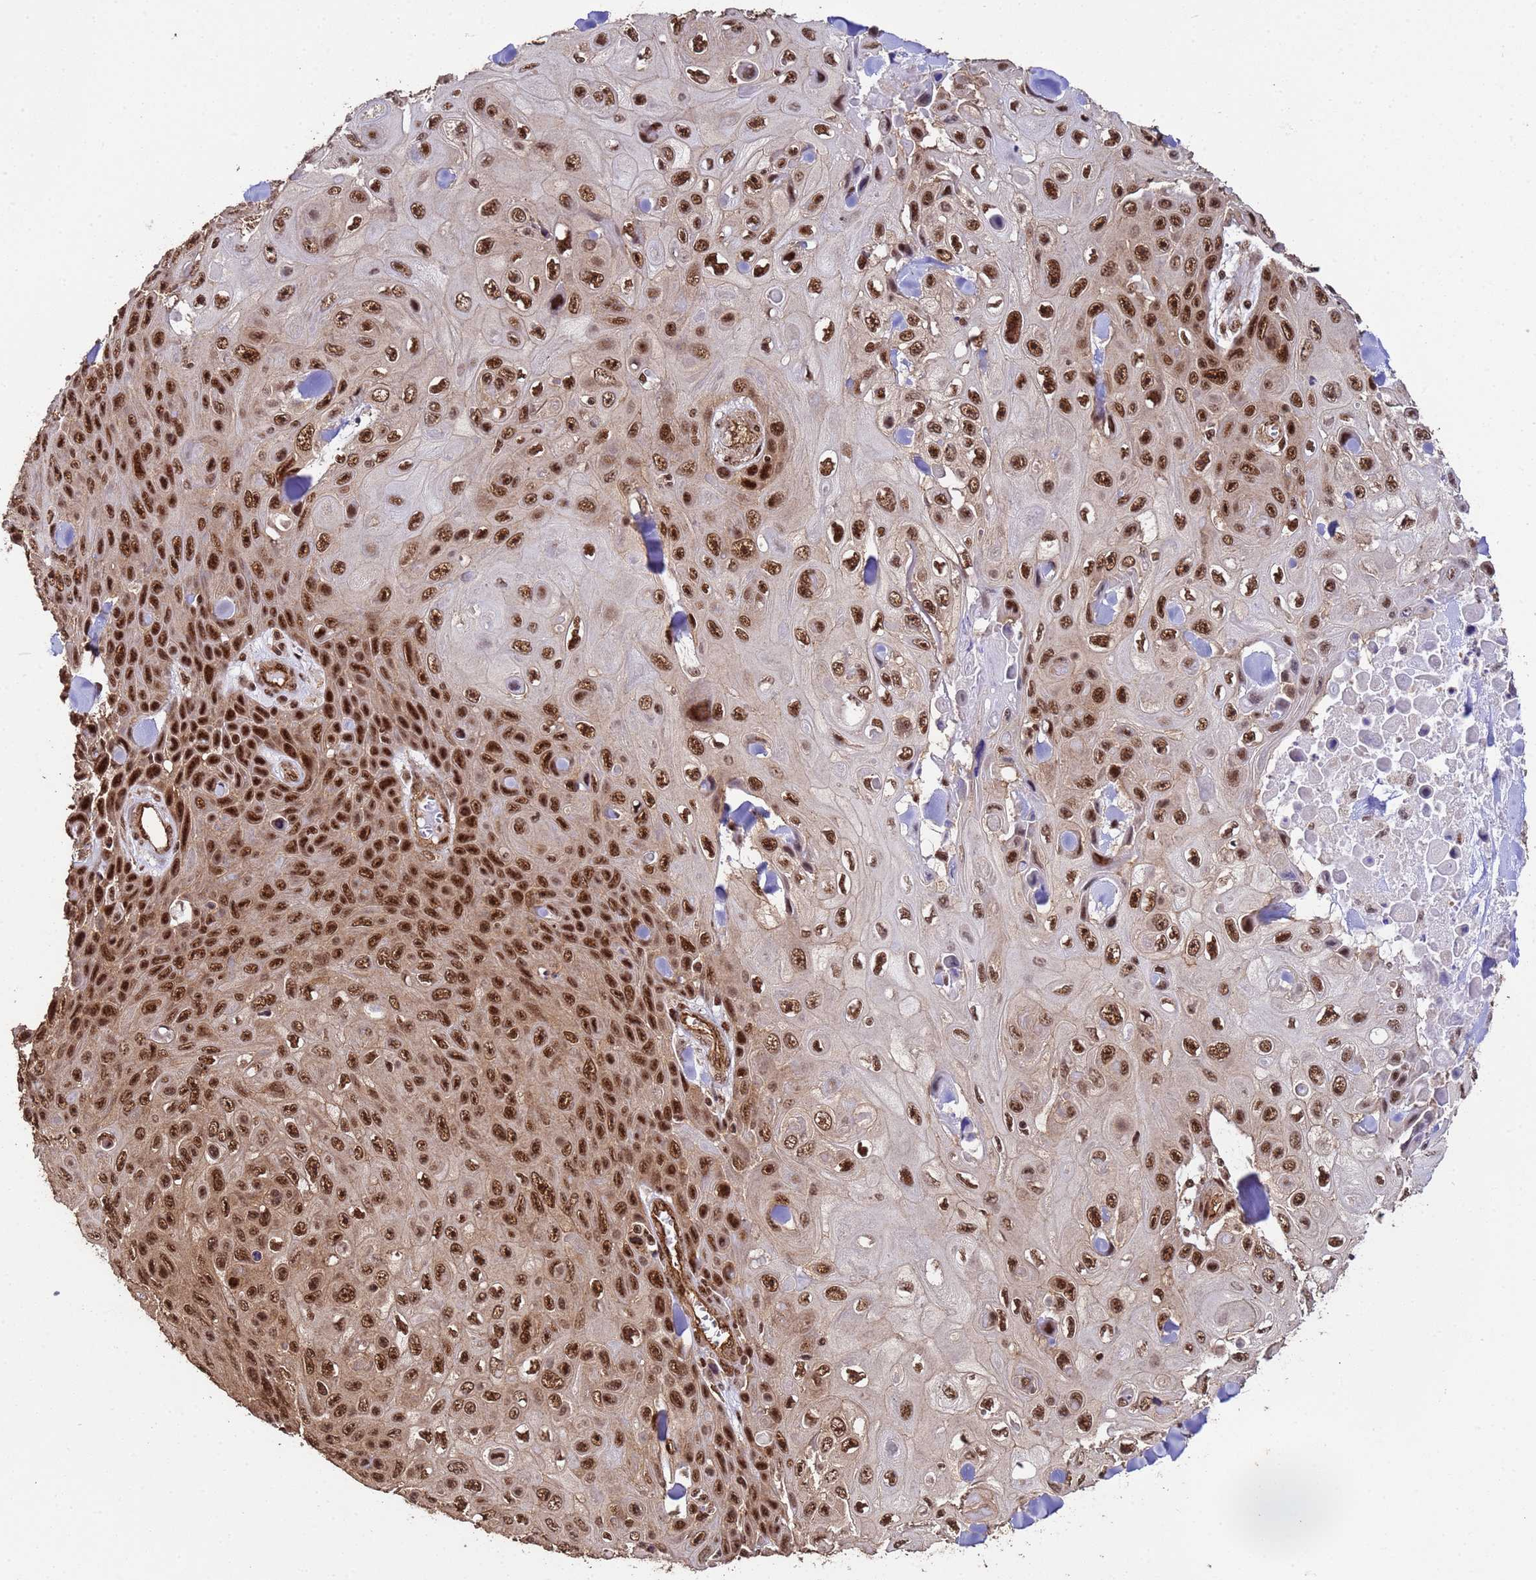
{"staining": {"intensity": "strong", "quantity": ">75%", "location": "nuclear"}, "tissue": "skin cancer", "cell_type": "Tumor cells", "image_type": "cancer", "snomed": [{"axis": "morphology", "description": "Squamous cell carcinoma, NOS"}, {"axis": "topography", "description": "Skin"}], "caption": "Immunohistochemical staining of squamous cell carcinoma (skin) demonstrates high levels of strong nuclear protein positivity in approximately >75% of tumor cells.", "gene": "SYF2", "patient": {"sex": "male", "age": 82}}